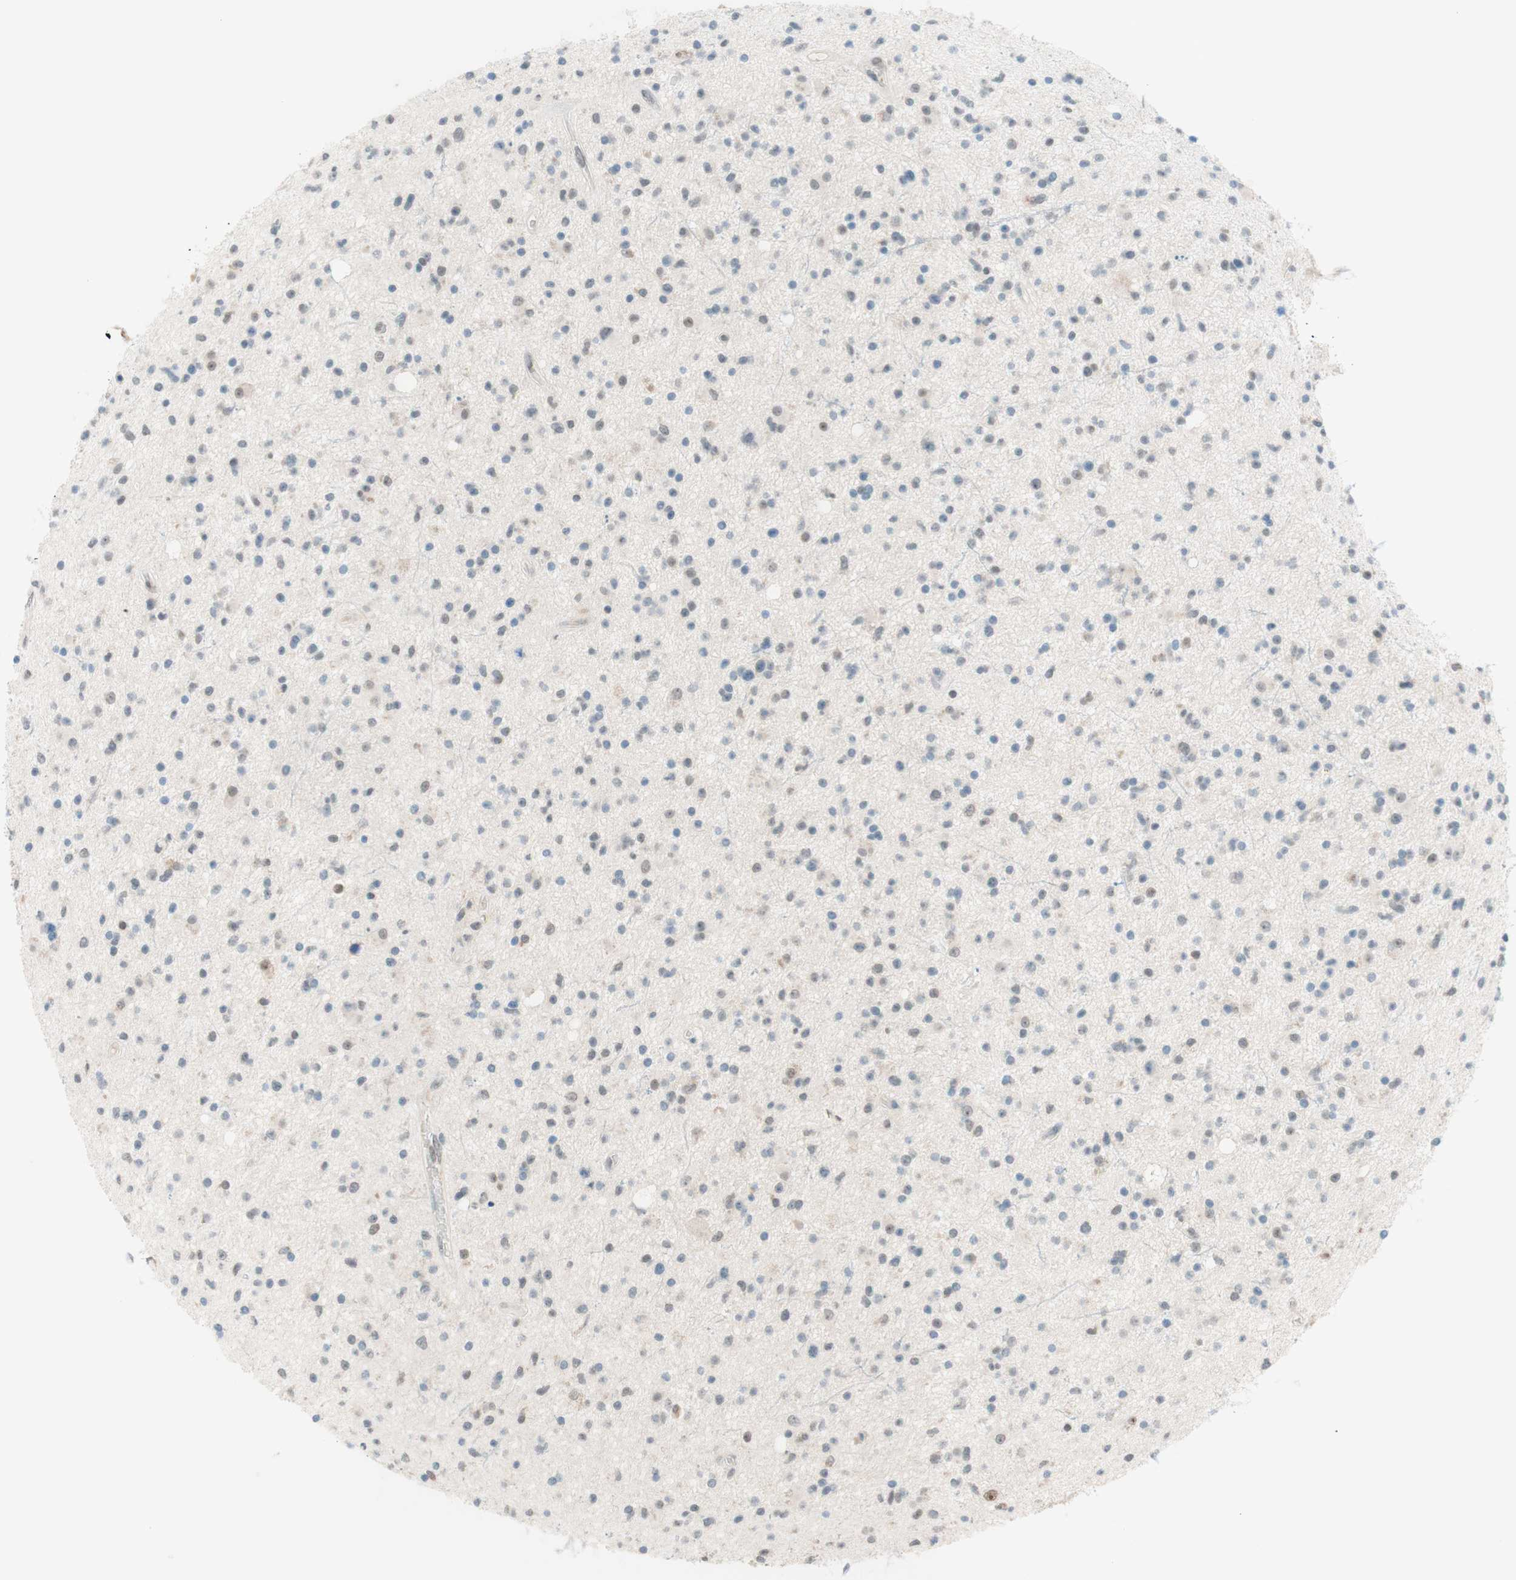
{"staining": {"intensity": "weak", "quantity": "<25%", "location": "nuclear"}, "tissue": "glioma", "cell_type": "Tumor cells", "image_type": "cancer", "snomed": [{"axis": "morphology", "description": "Glioma, malignant, High grade"}, {"axis": "topography", "description": "Brain"}], "caption": "Immunohistochemistry (IHC) photomicrograph of human glioma stained for a protein (brown), which reveals no expression in tumor cells.", "gene": "JPH1", "patient": {"sex": "male", "age": 33}}